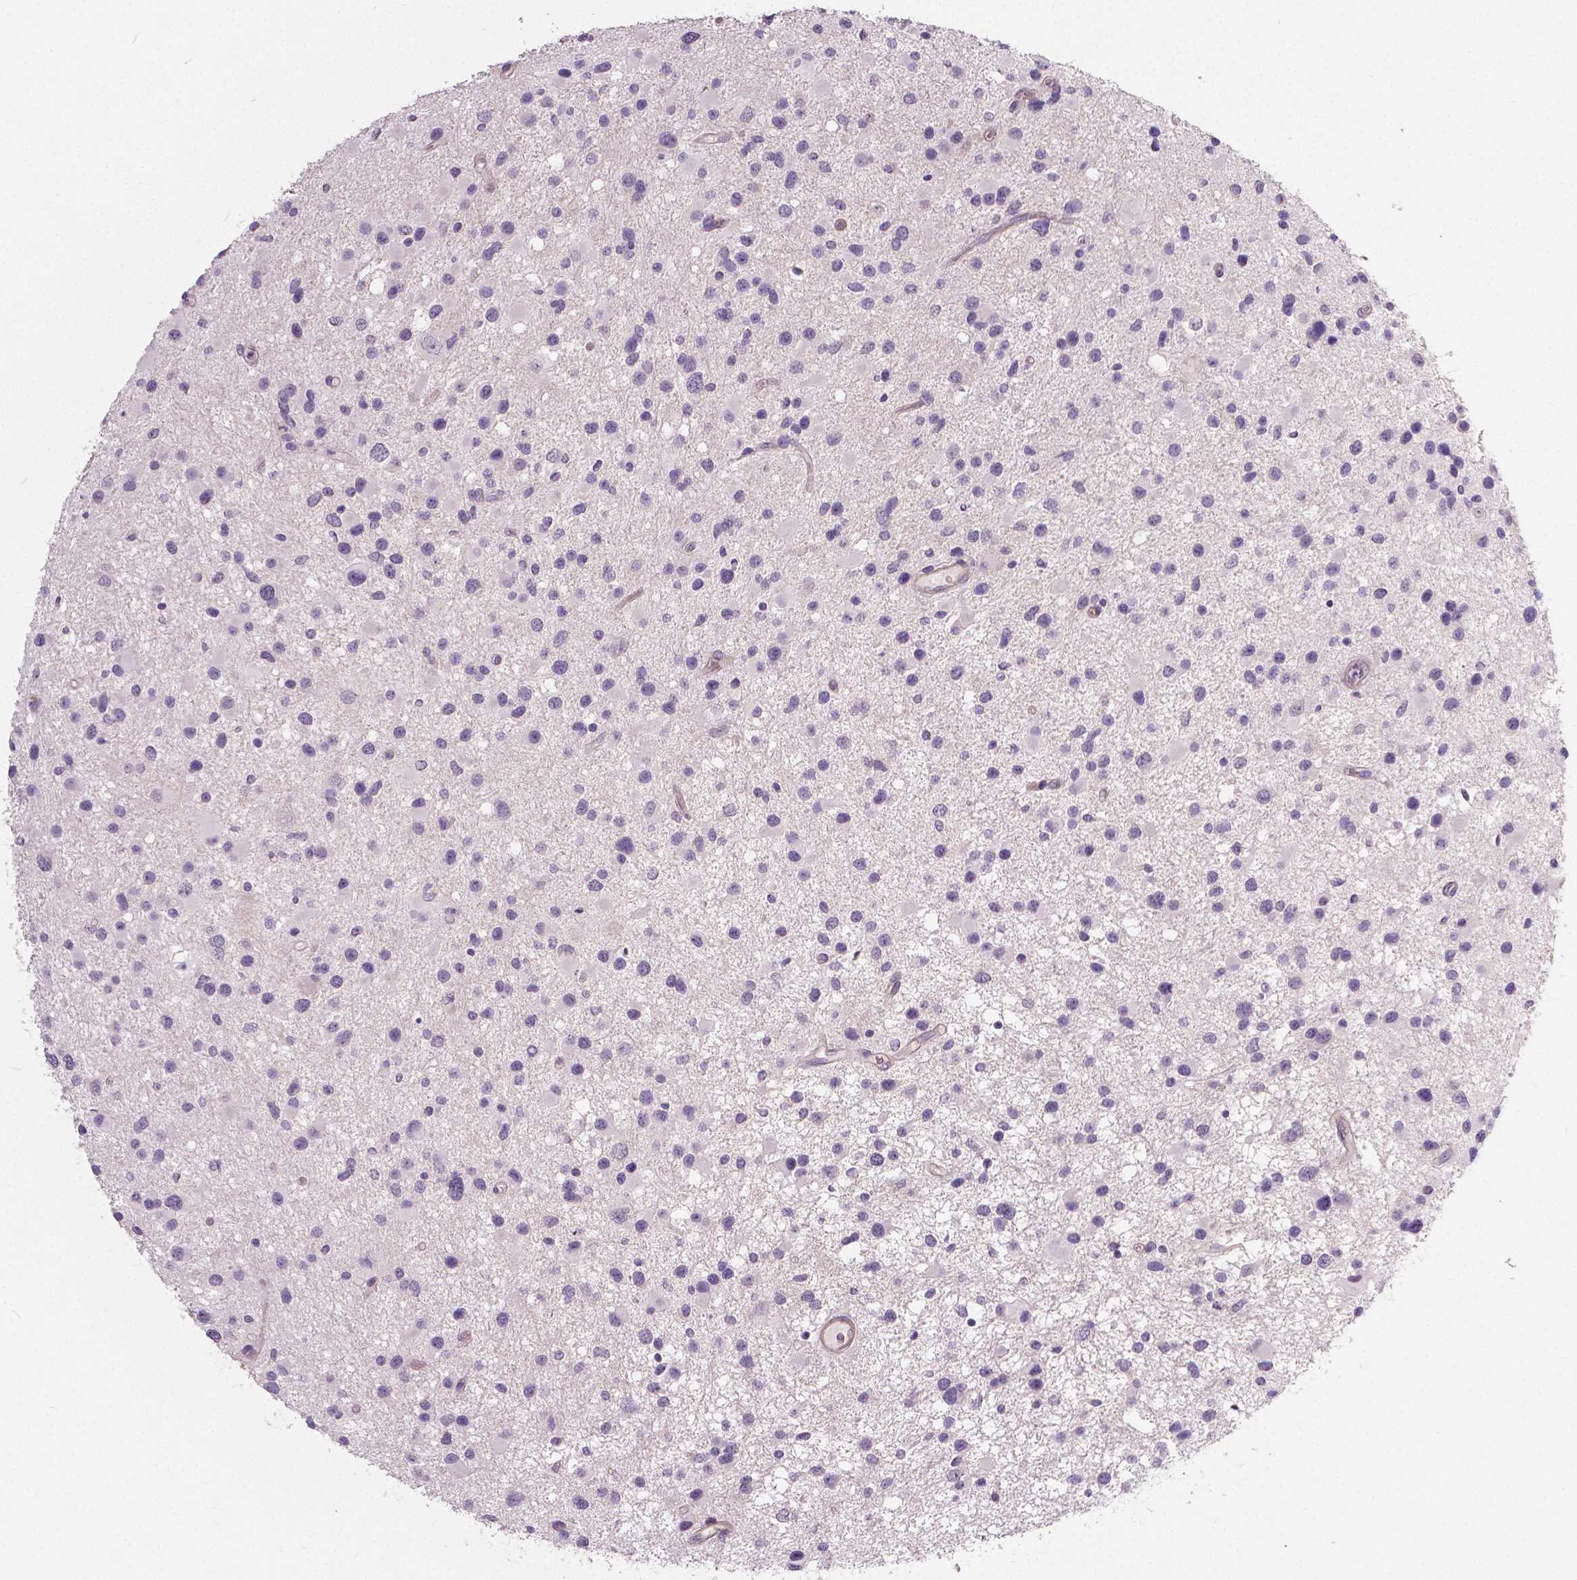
{"staining": {"intensity": "negative", "quantity": "none", "location": "none"}, "tissue": "glioma", "cell_type": "Tumor cells", "image_type": "cancer", "snomed": [{"axis": "morphology", "description": "Glioma, malignant, Low grade"}, {"axis": "topography", "description": "Brain"}], "caption": "Immunohistochemistry (IHC) image of neoplastic tissue: glioma stained with DAB (3,3'-diaminobenzidine) demonstrates no significant protein positivity in tumor cells. Brightfield microscopy of immunohistochemistry stained with DAB (brown) and hematoxylin (blue), captured at high magnification.", "gene": "FLT1", "patient": {"sex": "female", "age": 32}}